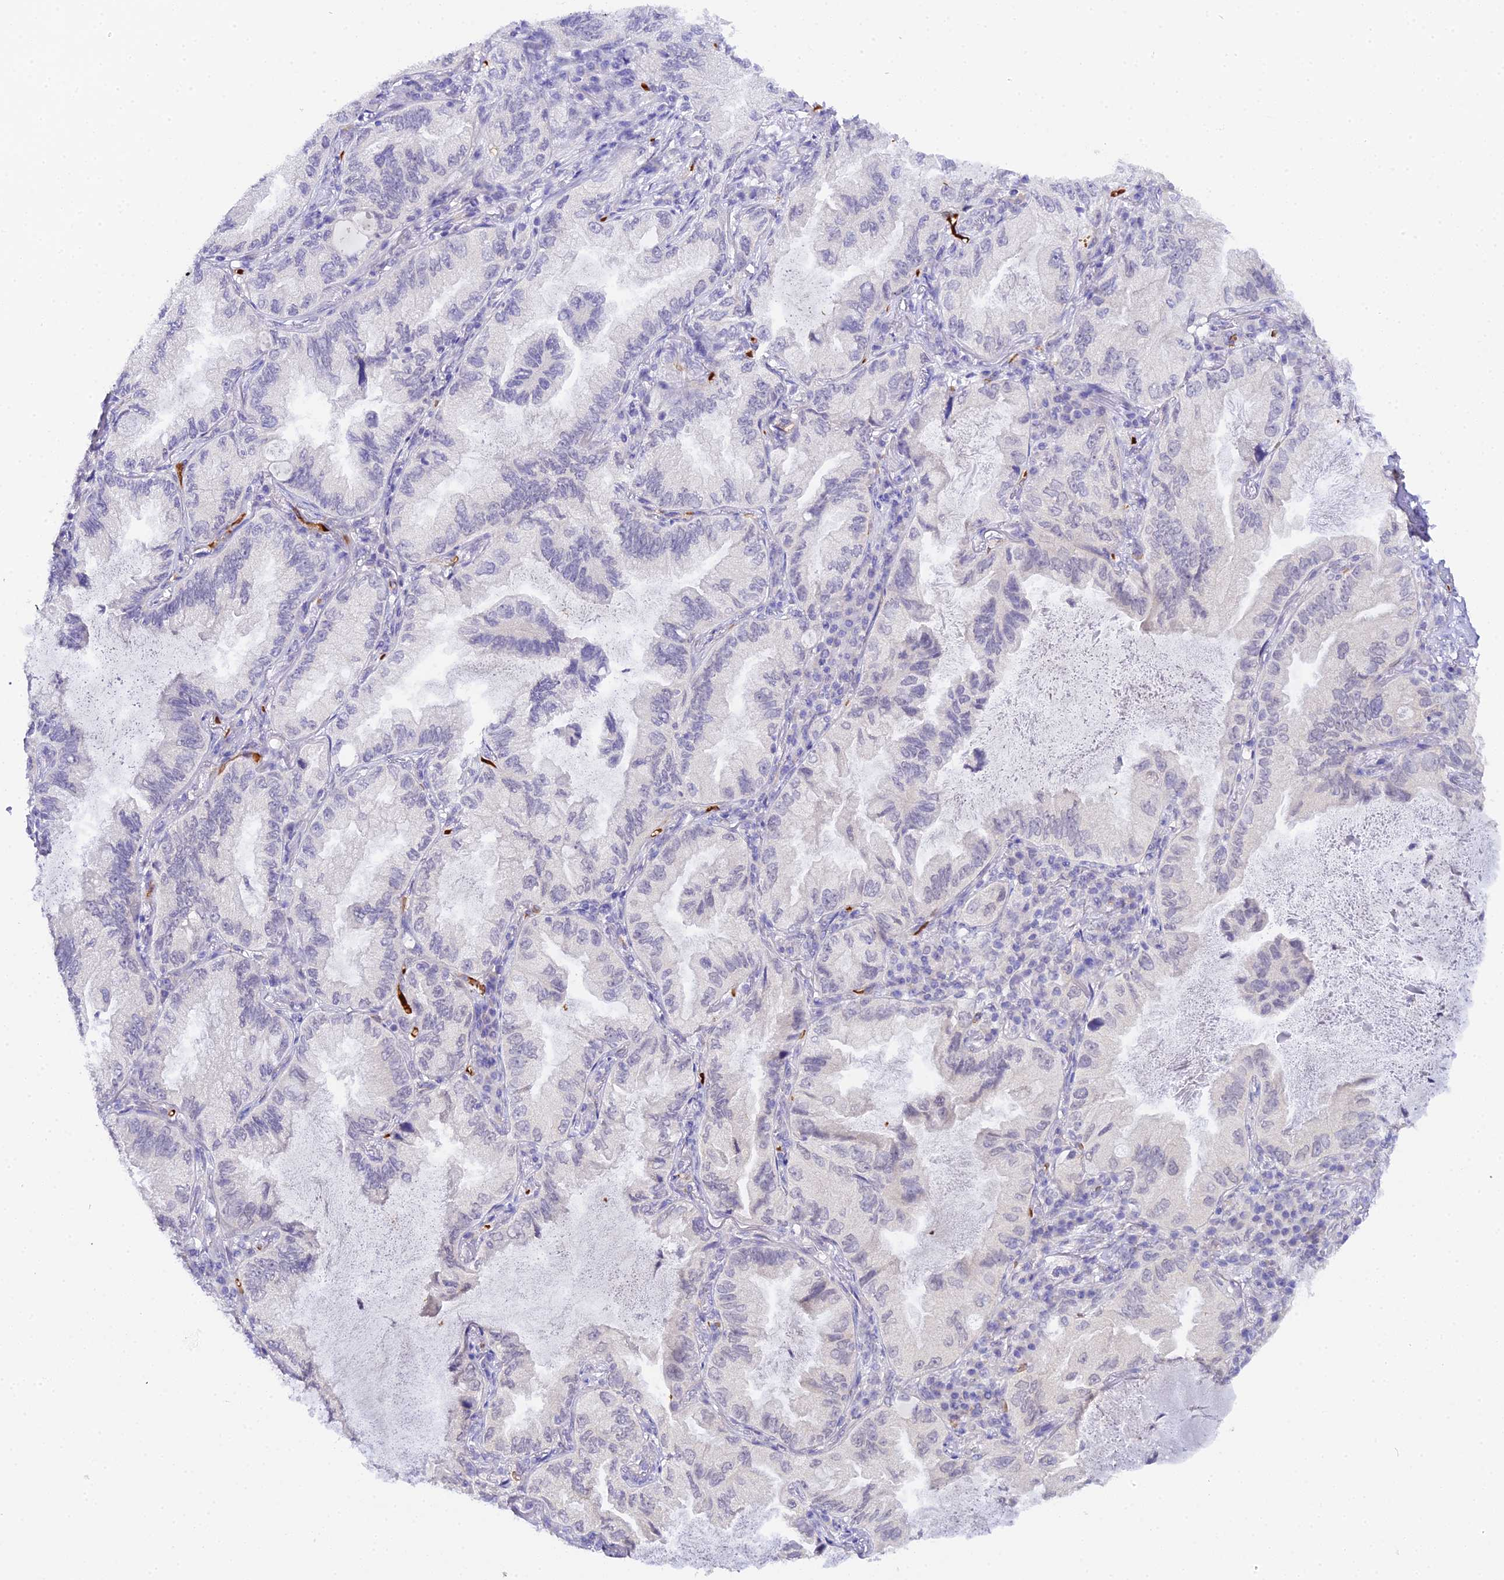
{"staining": {"intensity": "negative", "quantity": "none", "location": "none"}, "tissue": "lung cancer", "cell_type": "Tumor cells", "image_type": "cancer", "snomed": [{"axis": "morphology", "description": "Adenocarcinoma, NOS"}, {"axis": "topography", "description": "Lung"}], "caption": "IHC micrograph of human lung adenocarcinoma stained for a protein (brown), which demonstrates no staining in tumor cells.", "gene": "CFAP45", "patient": {"sex": "female", "age": 69}}